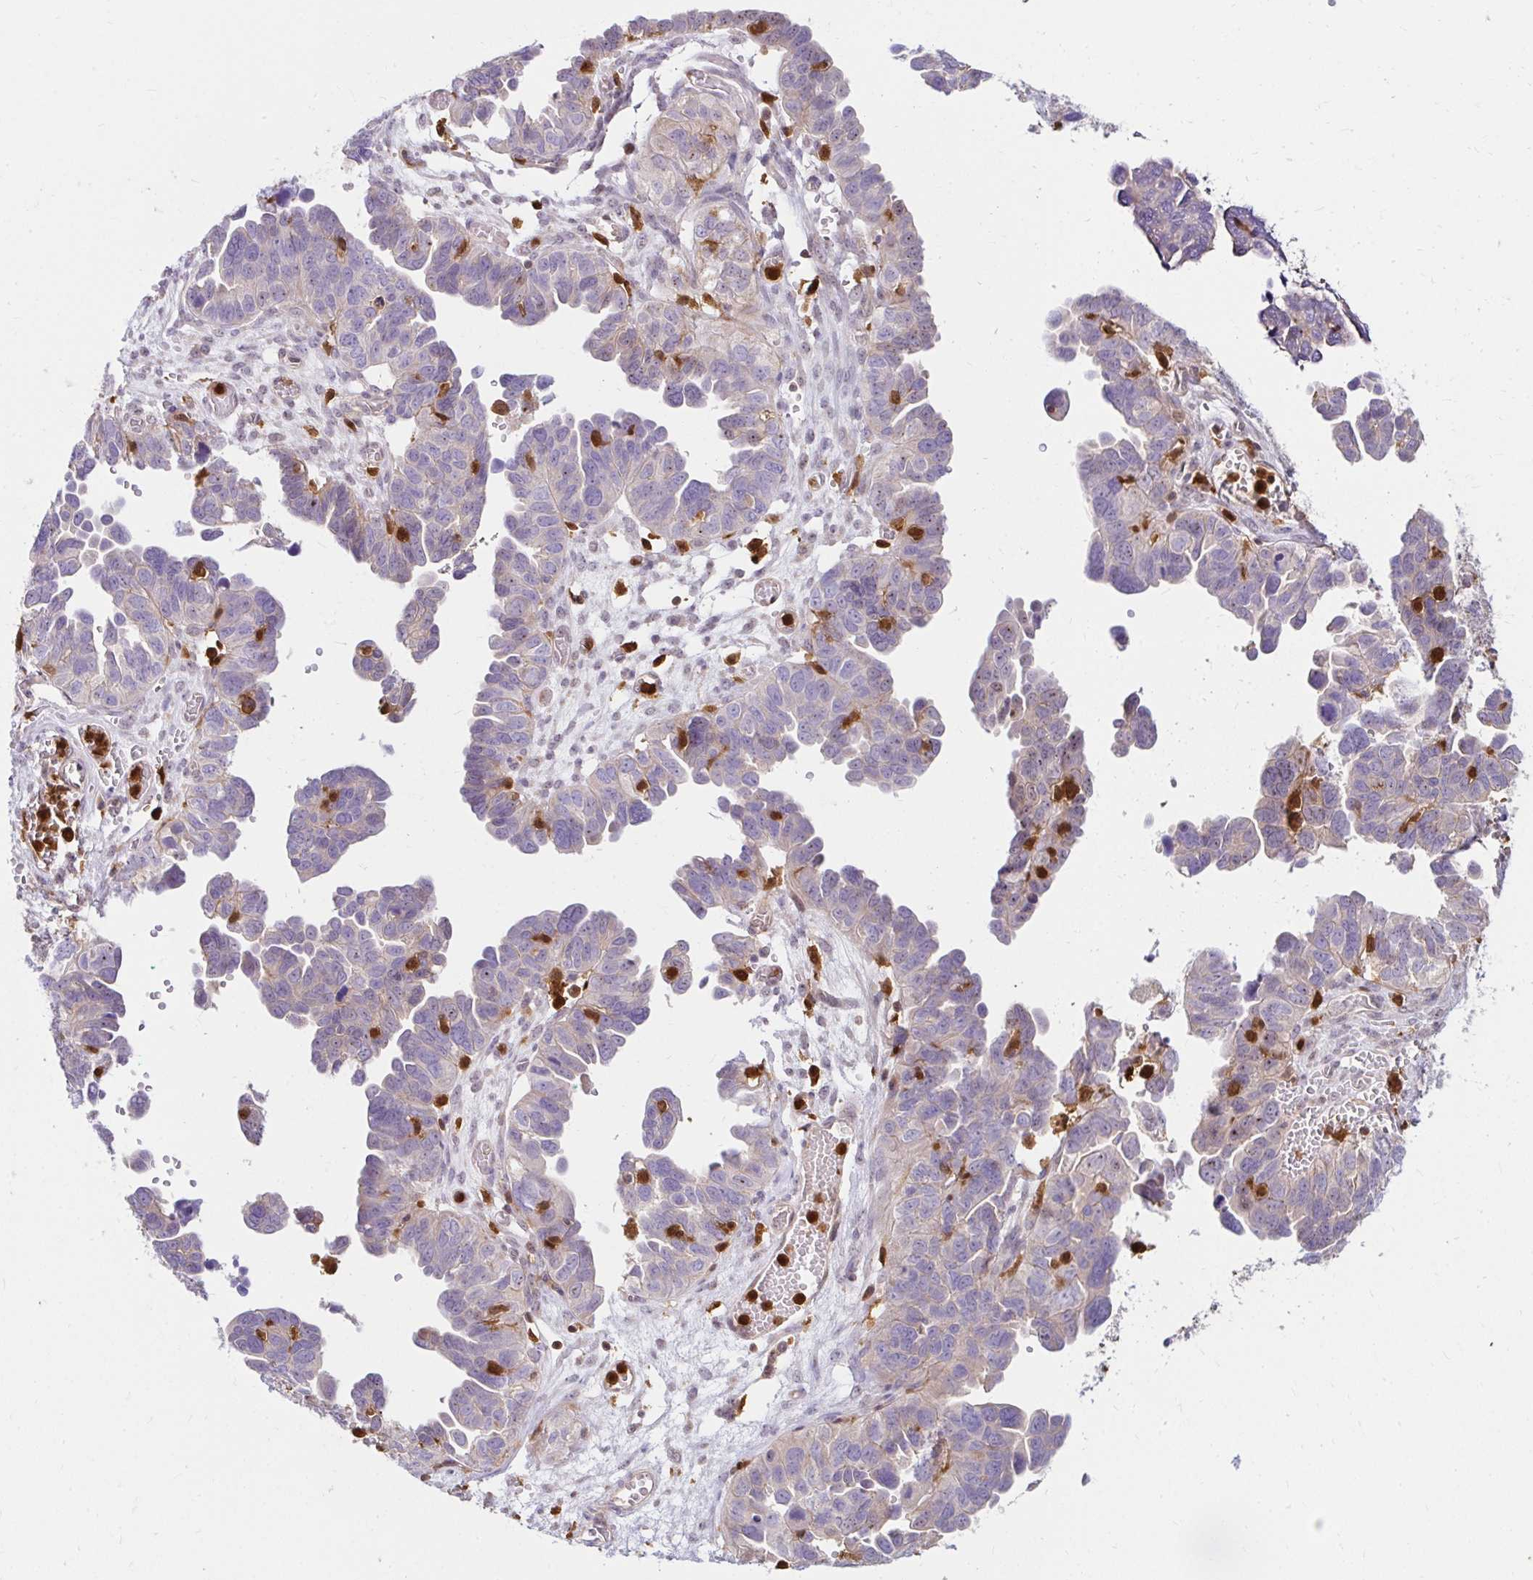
{"staining": {"intensity": "negative", "quantity": "none", "location": "none"}, "tissue": "ovarian cancer", "cell_type": "Tumor cells", "image_type": "cancer", "snomed": [{"axis": "morphology", "description": "Cystadenocarcinoma, serous, NOS"}, {"axis": "topography", "description": "Ovary"}], "caption": "Human serous cystadenocarcinoma (ovarian) stained for a protein using immunohistochemistry demonstrates no staining in tumor cells.", "gene": "PYCARD", "patient": {"sex": "female", "age": 64}}